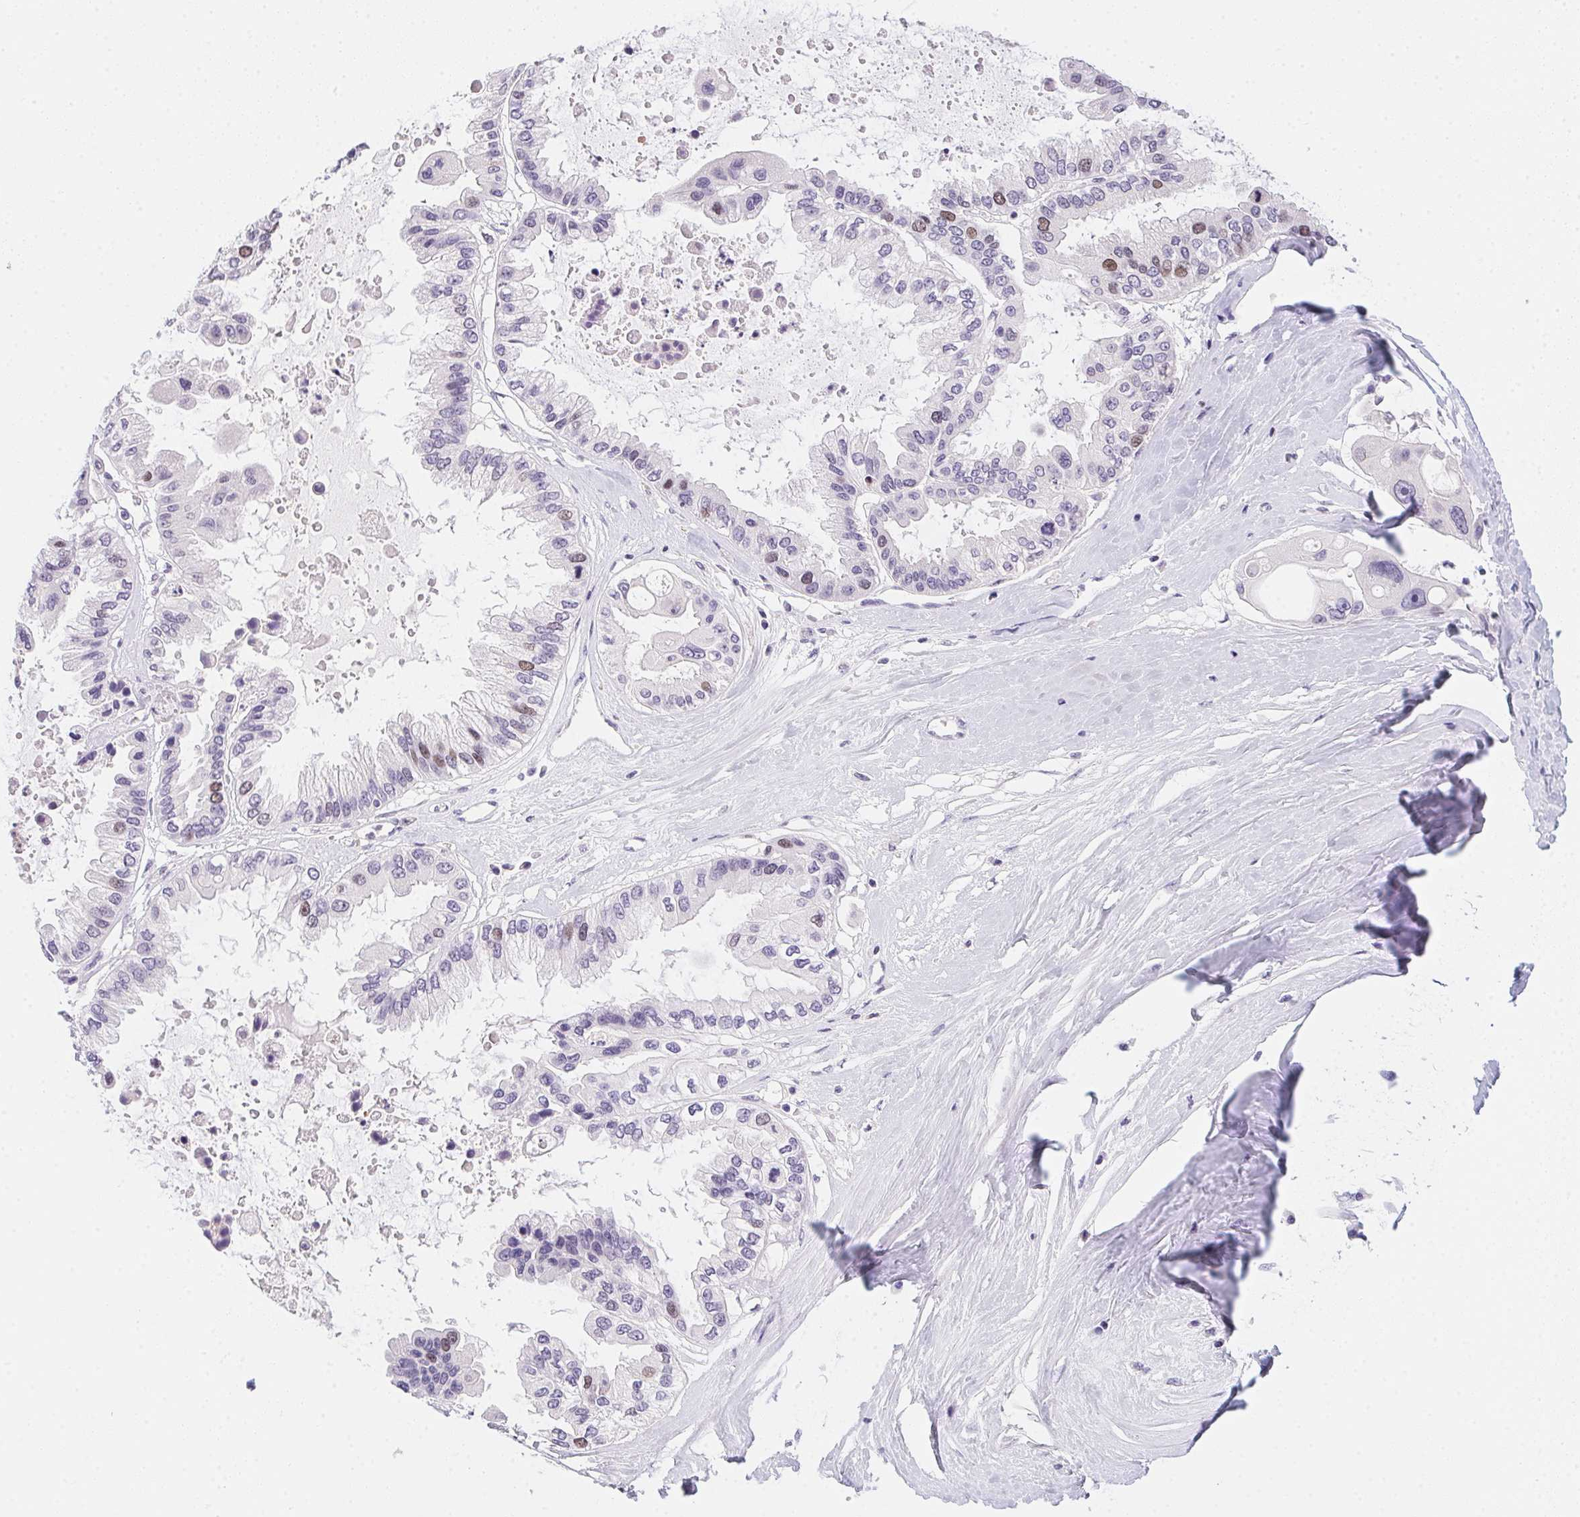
{"staining": {"intensity": "weak", "quantity": "<25%", "location": "nuclear"}, "tissue": "ovarian cancer", "cell_type": "Tumor cells", "image_type": "cancer", "snomed": [{"axis": "morphology", "description": "Cystadenocarcinoma, serous, NOS"}, {"axis": "topography", "description": "Ovary"}], "caption": "Tumor cells show no significant protein staining in ovarian cancer.", "gene": "HELLS", "patient": {"sex": "female", "age": 56}}